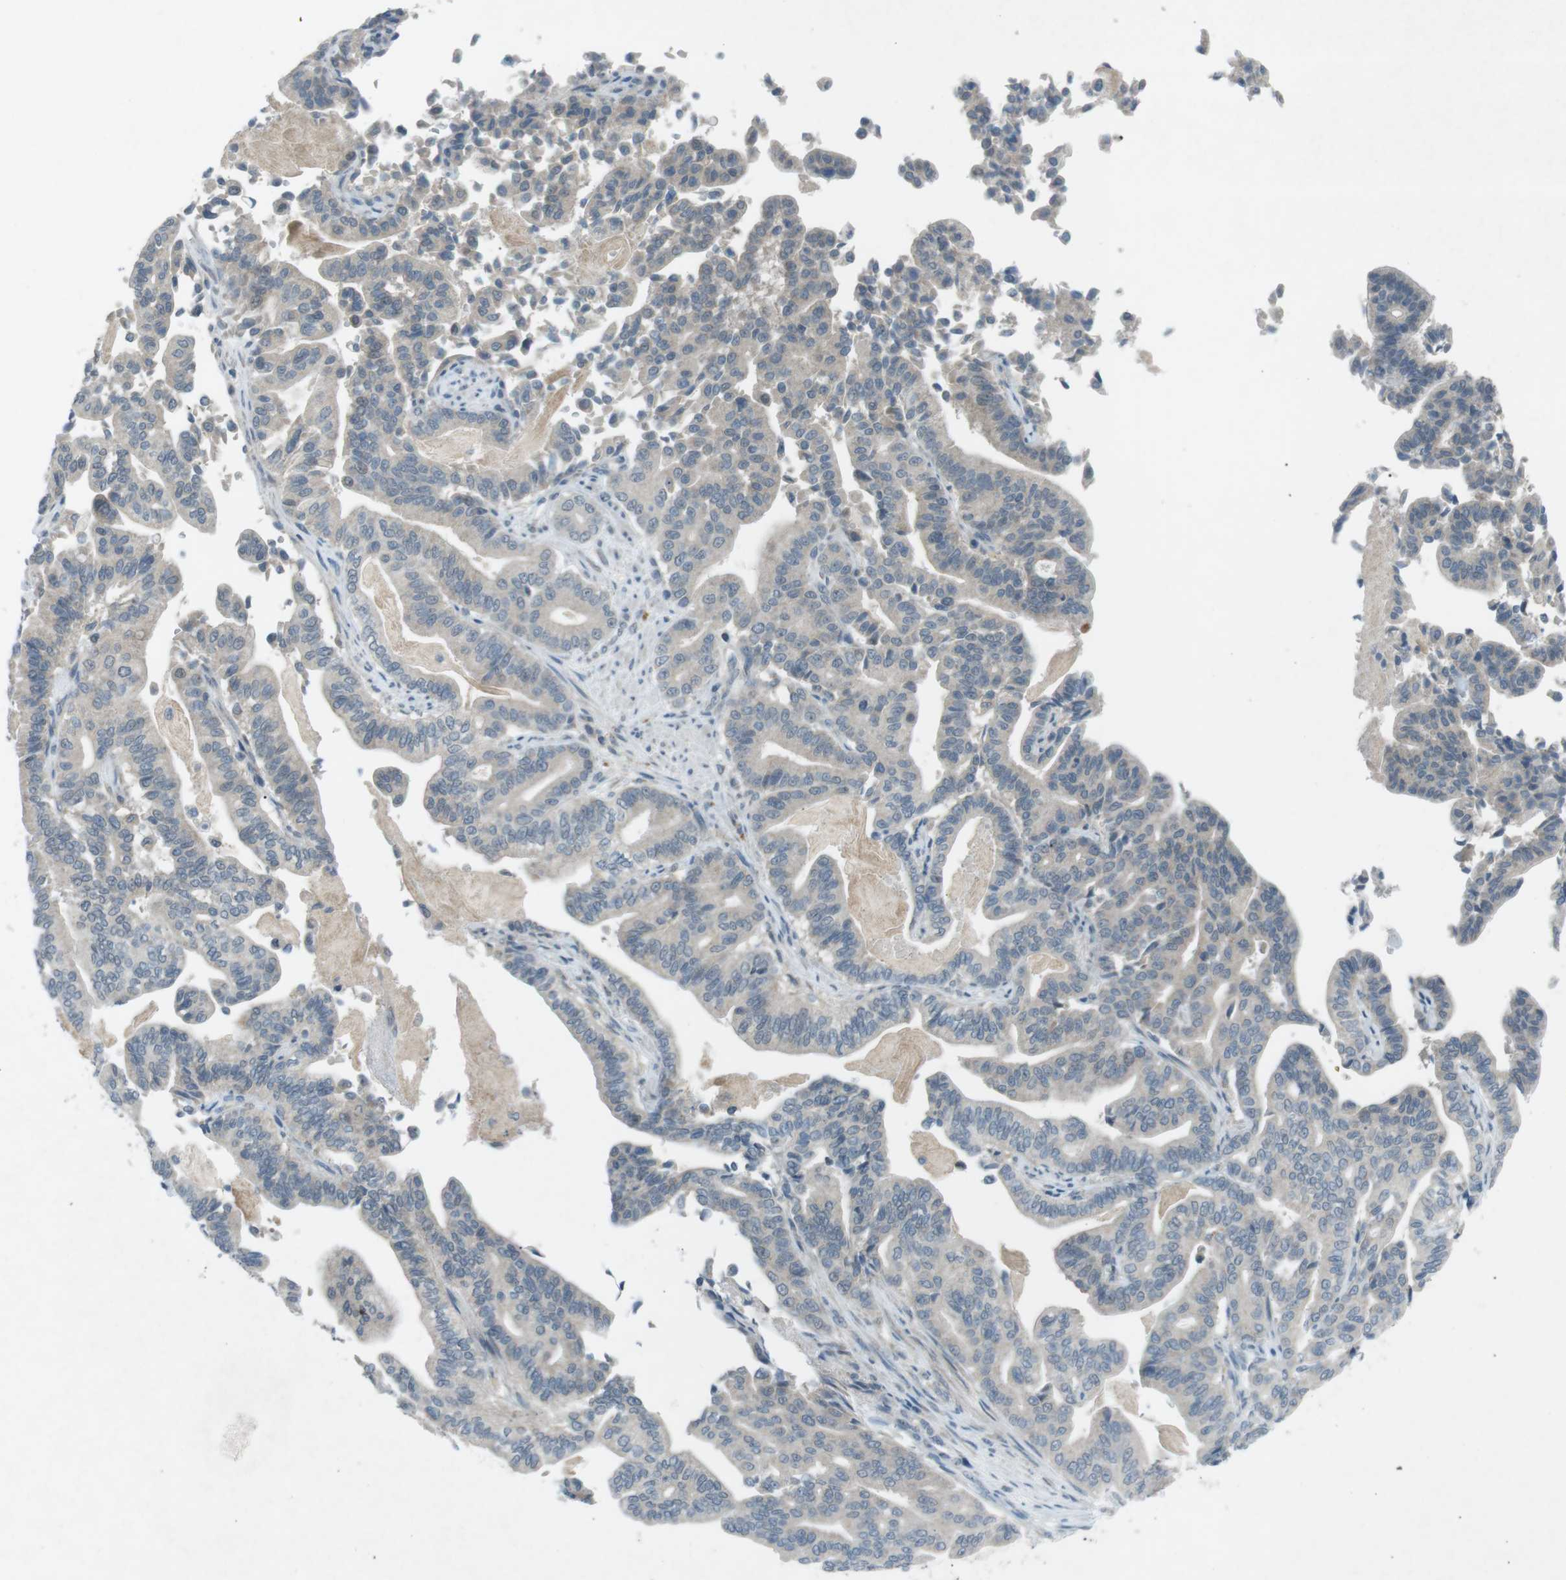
{"staining": {"intensity": "weak", "quantity": "<25%", "location": "cytoplasmic/membranous"}, "tissue": "pancreatic cancer", "cell_type": "Tumor cells", "image_type": "cancer", "snomed": [{"axis": "morphology", "description": "Normal tissue, NOS"}, {"axis": "morphology", "description": "Adenocarcinoma, NOS"}, {"axis": "topography", "description": "Pancreas"}], "caption": "The micrograph displays no staining of tumor cells in pancreatic cancer.", "gene": "FCRLA", "patient": {"sex": "male", "age": 63}}